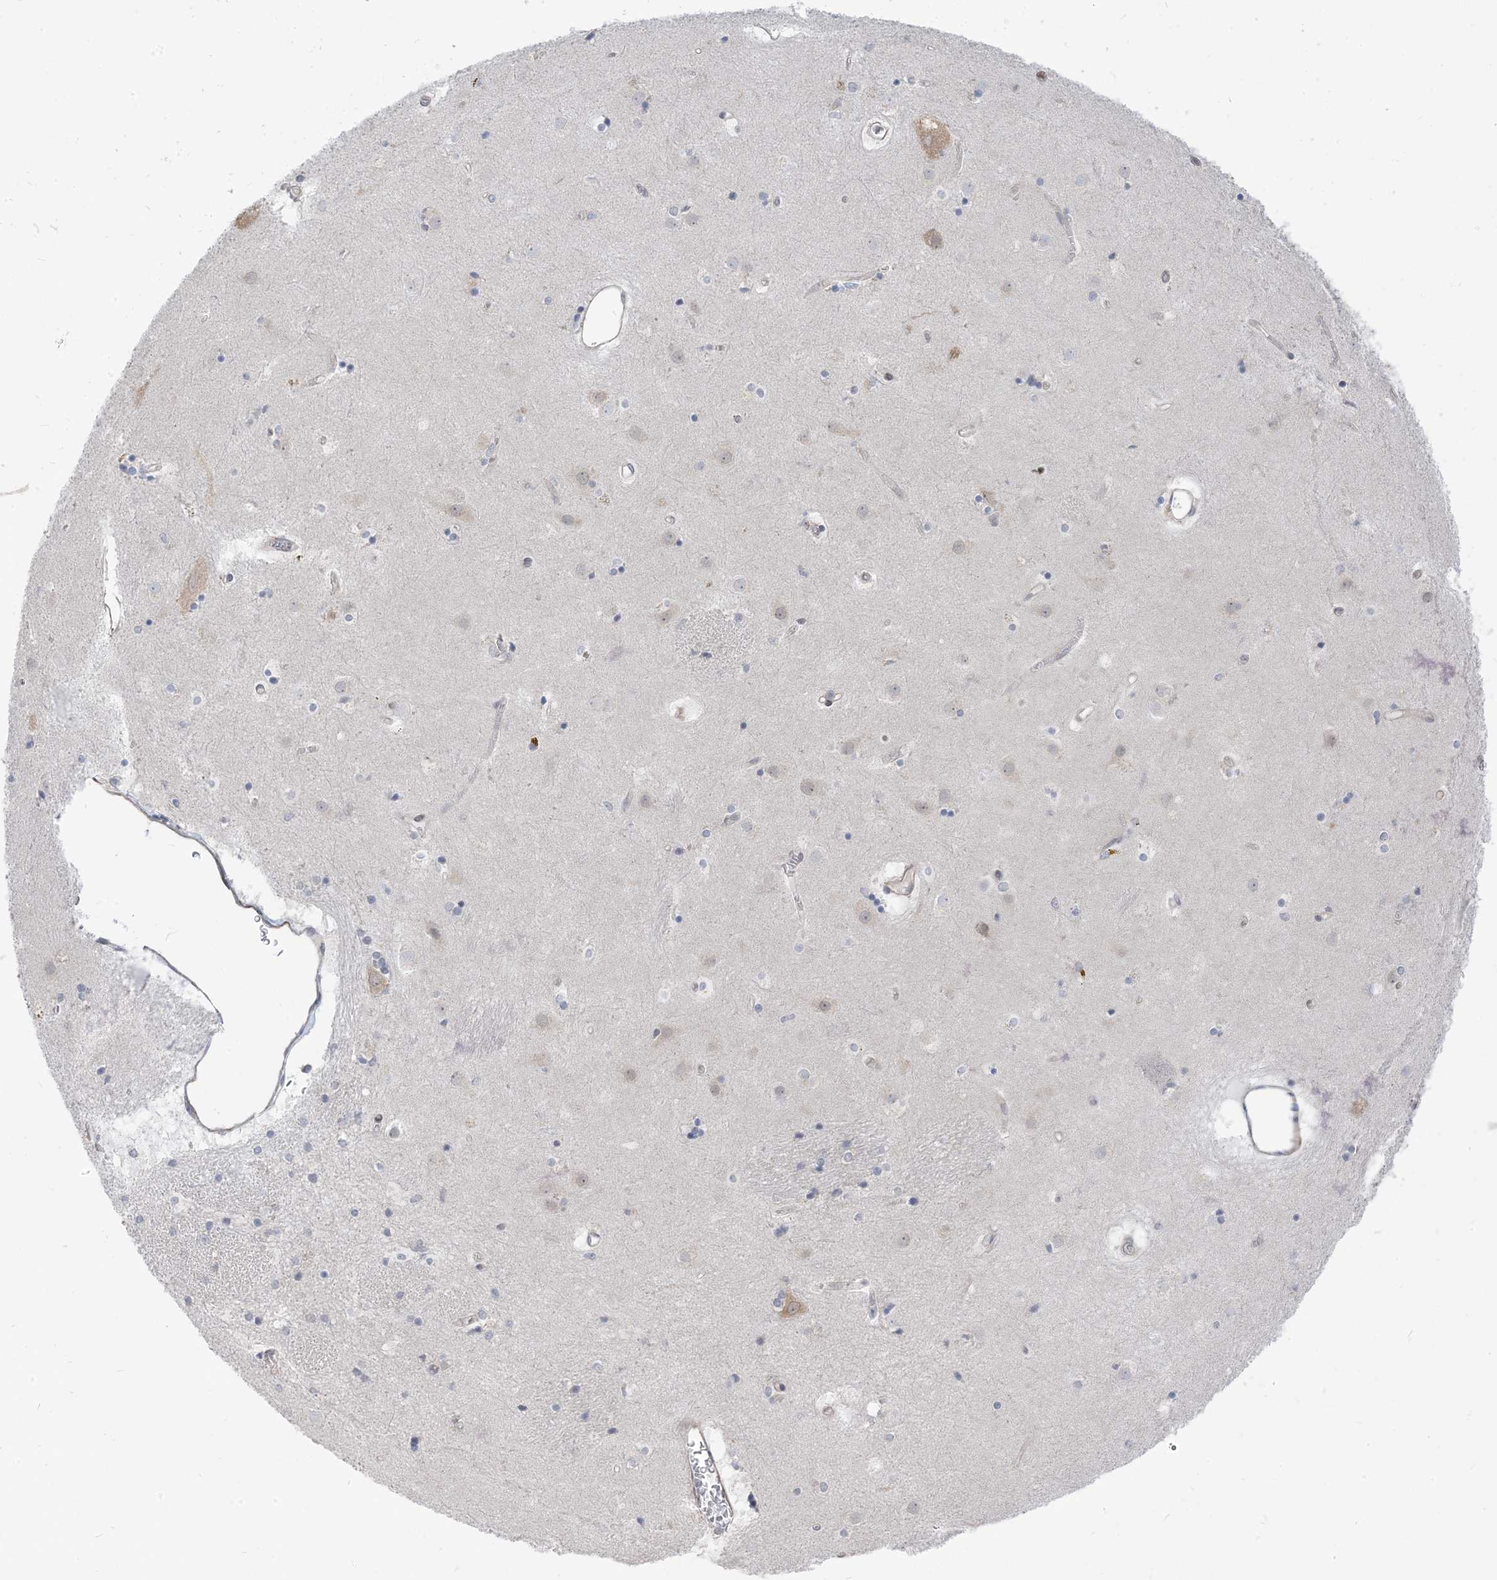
{"staining": {"intensity": "negative", "quantity": "none", "location": "none"}, "tissue": "caudate", "cell_type": "Glial cells", "image_type": "normal", "snomed": [{"axis": "morphology", "description": "Normal tissue, NOS"}, {"axis": "topography", "description": "Lateral ventricle wall"}], "caption": "Immunohistochemistry (IHC) photomicrograph of unremarkable caudate stained for a protein (brown), which displays no staining in glial cells. (Immunohistochemistry, brightfield microscopy, high magnification).", "gene": "PLEKHA3", "patient": {"sex": "male", "age": 70}}